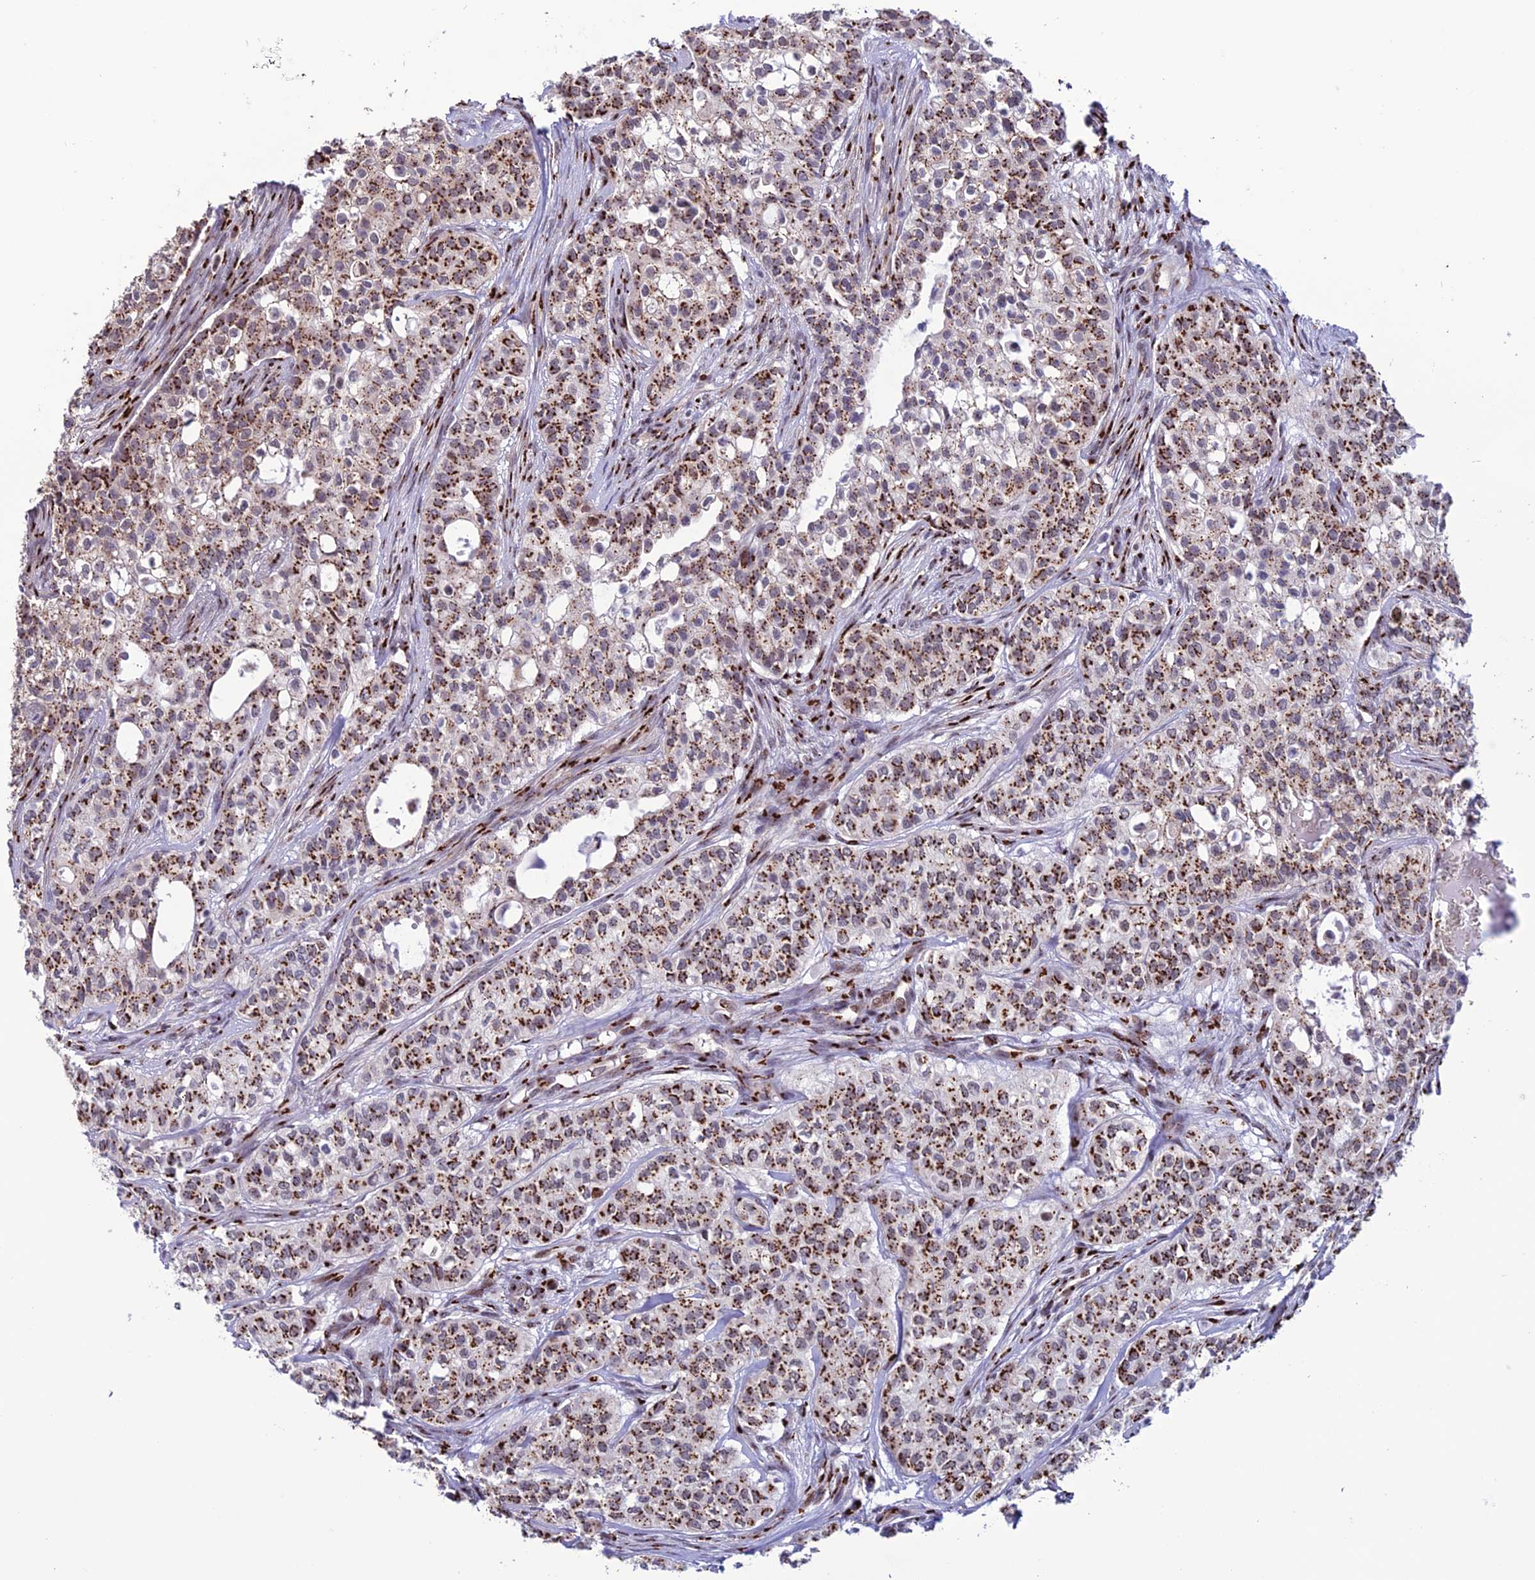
{"staining": {"intensity": "strong", "quantity": "25%-75%", "location": "cytoplasmic/membranous"}, "tissue": "head and neck cancer", "cell_type": "Tumor cells", "image_type": "cancer", "snomed": [{"axis": "morphology", "description": "Adenocarcinoma, NOS"}, {"axis": "topography", "description": "Head-Neck"}], "caption": "Strong cytoplasmic/membranous protein positivity is identified in about 25%-75% of tumor cells in head and neck adenocarcinoma. Immunohistochemistry (ihc) stains the protein of interest in brown and the nuclei are stained blue.", "gene": "PLEKHA4", "patient": {"sex": "male", "age": 81}}